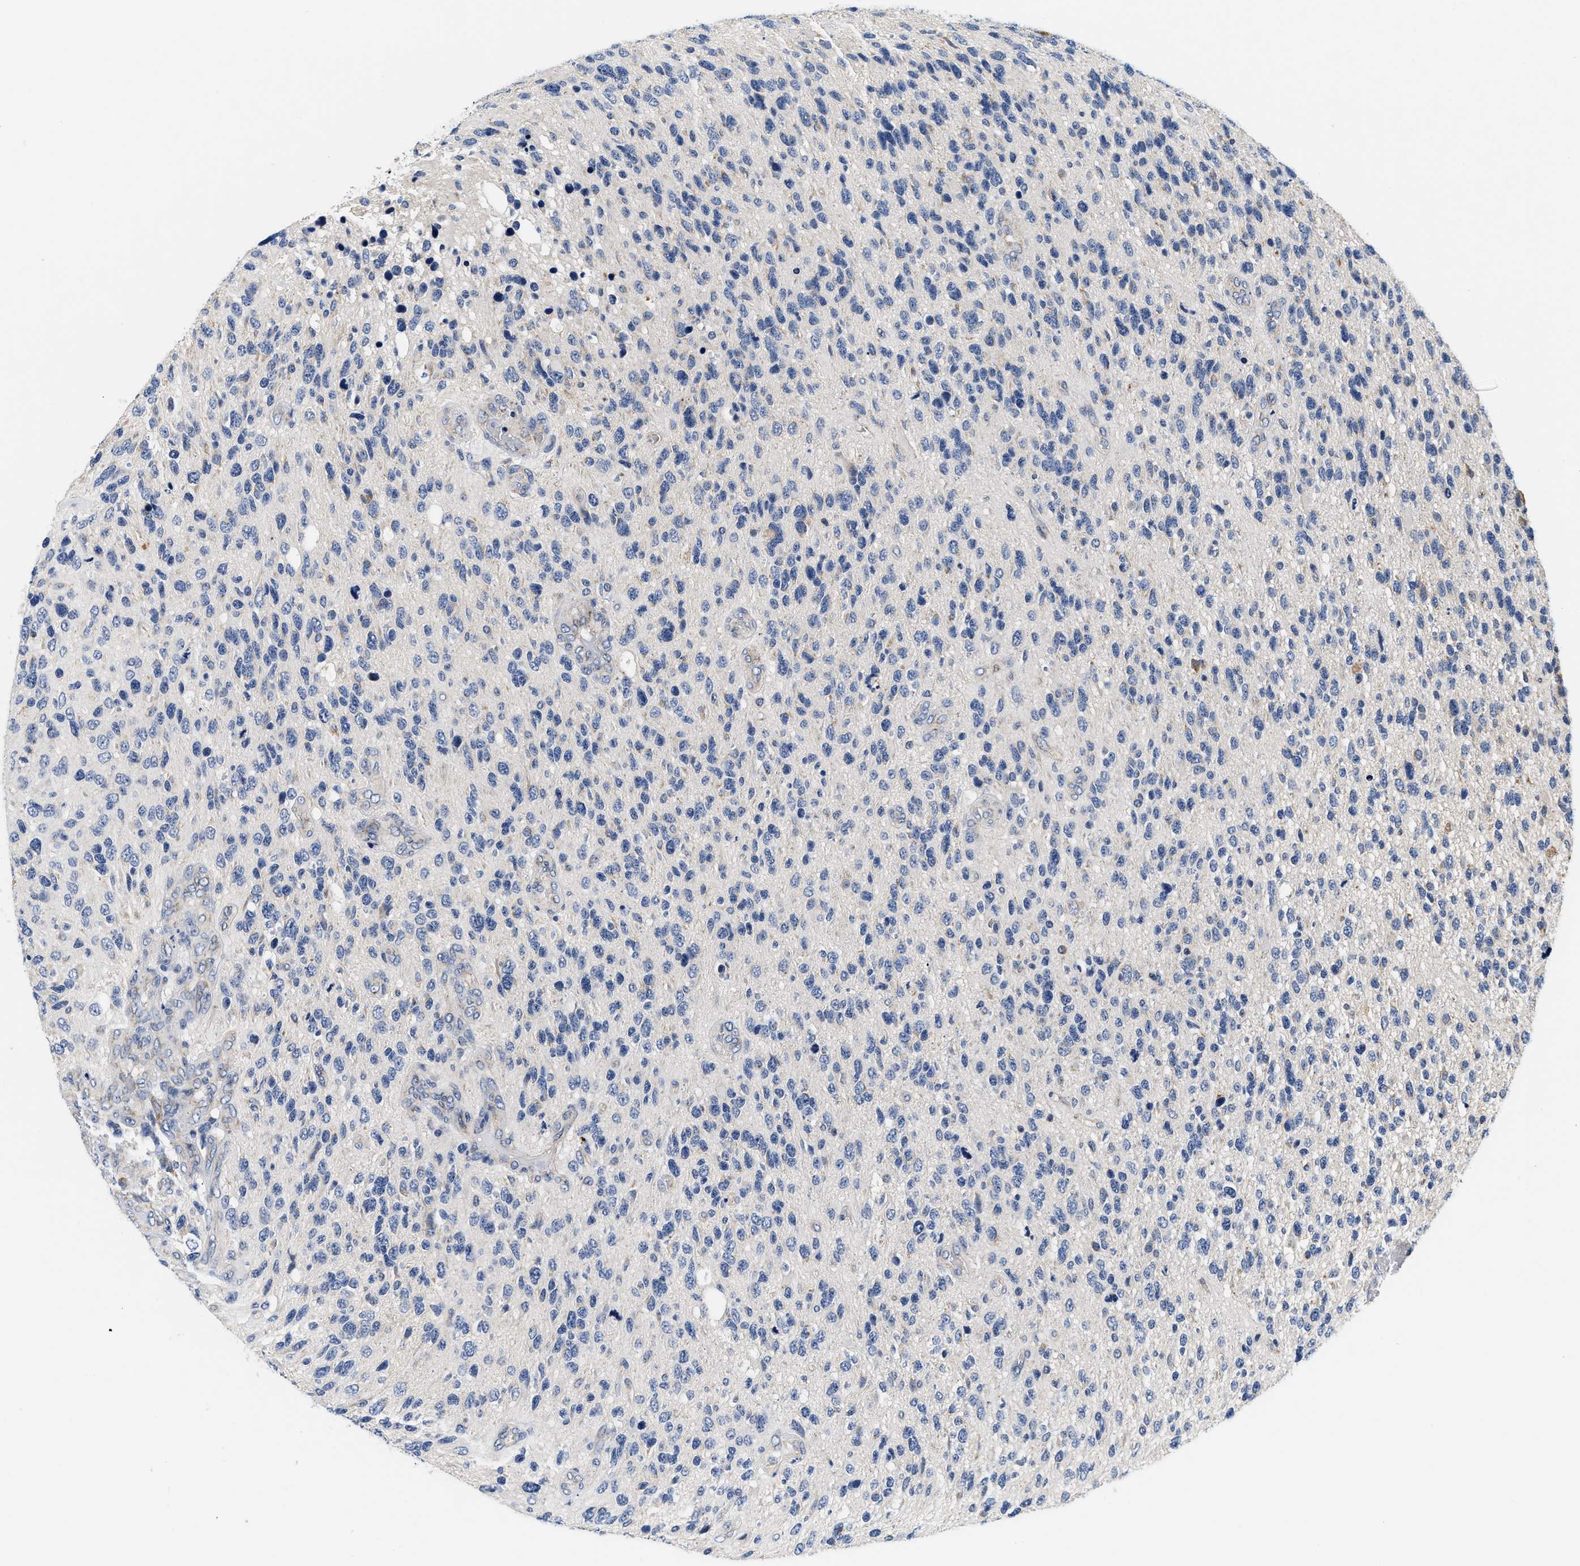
{"staining": {"intensity": "negative", "quantity": "none", "location": "none"}, "tissue": "glioma", "cell_type": "Tumor cells", "image_type": "cancer", "snomed": [{"axis": "morphology", "description": "Glioma, malignant, High grade"}, {"axis": "topography", "description": "Brain"}], "caption": "Immunohistochemistry (IHC) histopathology image of neoplastic tissue: human glioma stained with DAB shows no significant protein positivity in tumor cells.", "gene": "PDP1", "patient": {"sex": "female", "age": 58}}